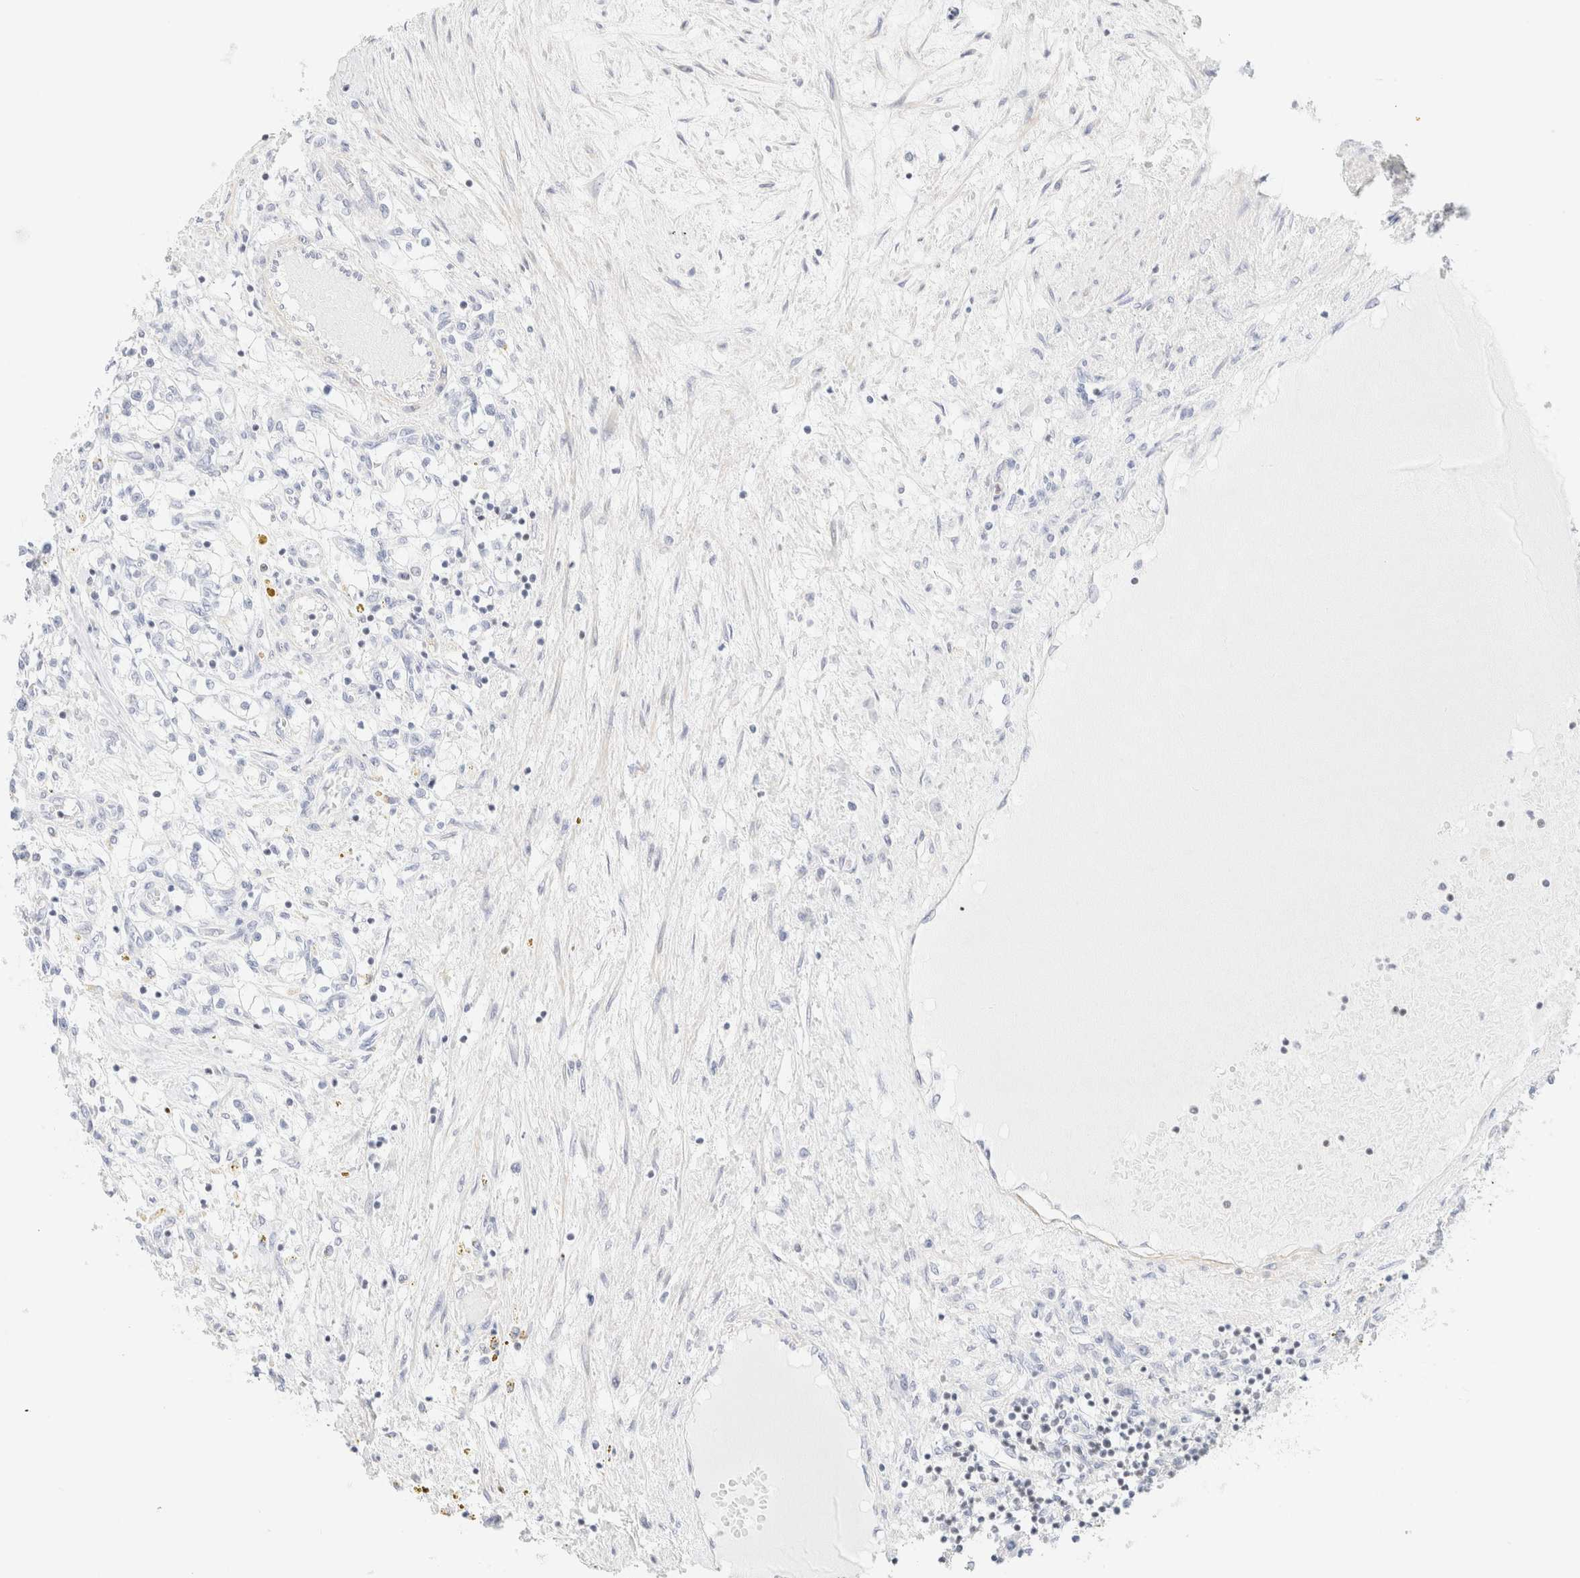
{"staining": {"intensity": "negative", "quantity": "none", "location": "none"}, "tissue": "renal cancer", "cell_type": "Tumor cells", "image_type": "cancer", "snomed": [{"axis": "morphology", "description": "Adenocarcinoma, NOS"}, {"axis": "topography", "description": "Kidney"}], "caption": "Human renal cancer (adenocarcinoma) stained for a protein using immunohistochemistry reveals no staining in tumor cells.", "gene": "IKZF3", "patient": {"sex": "male", "age": 68}}